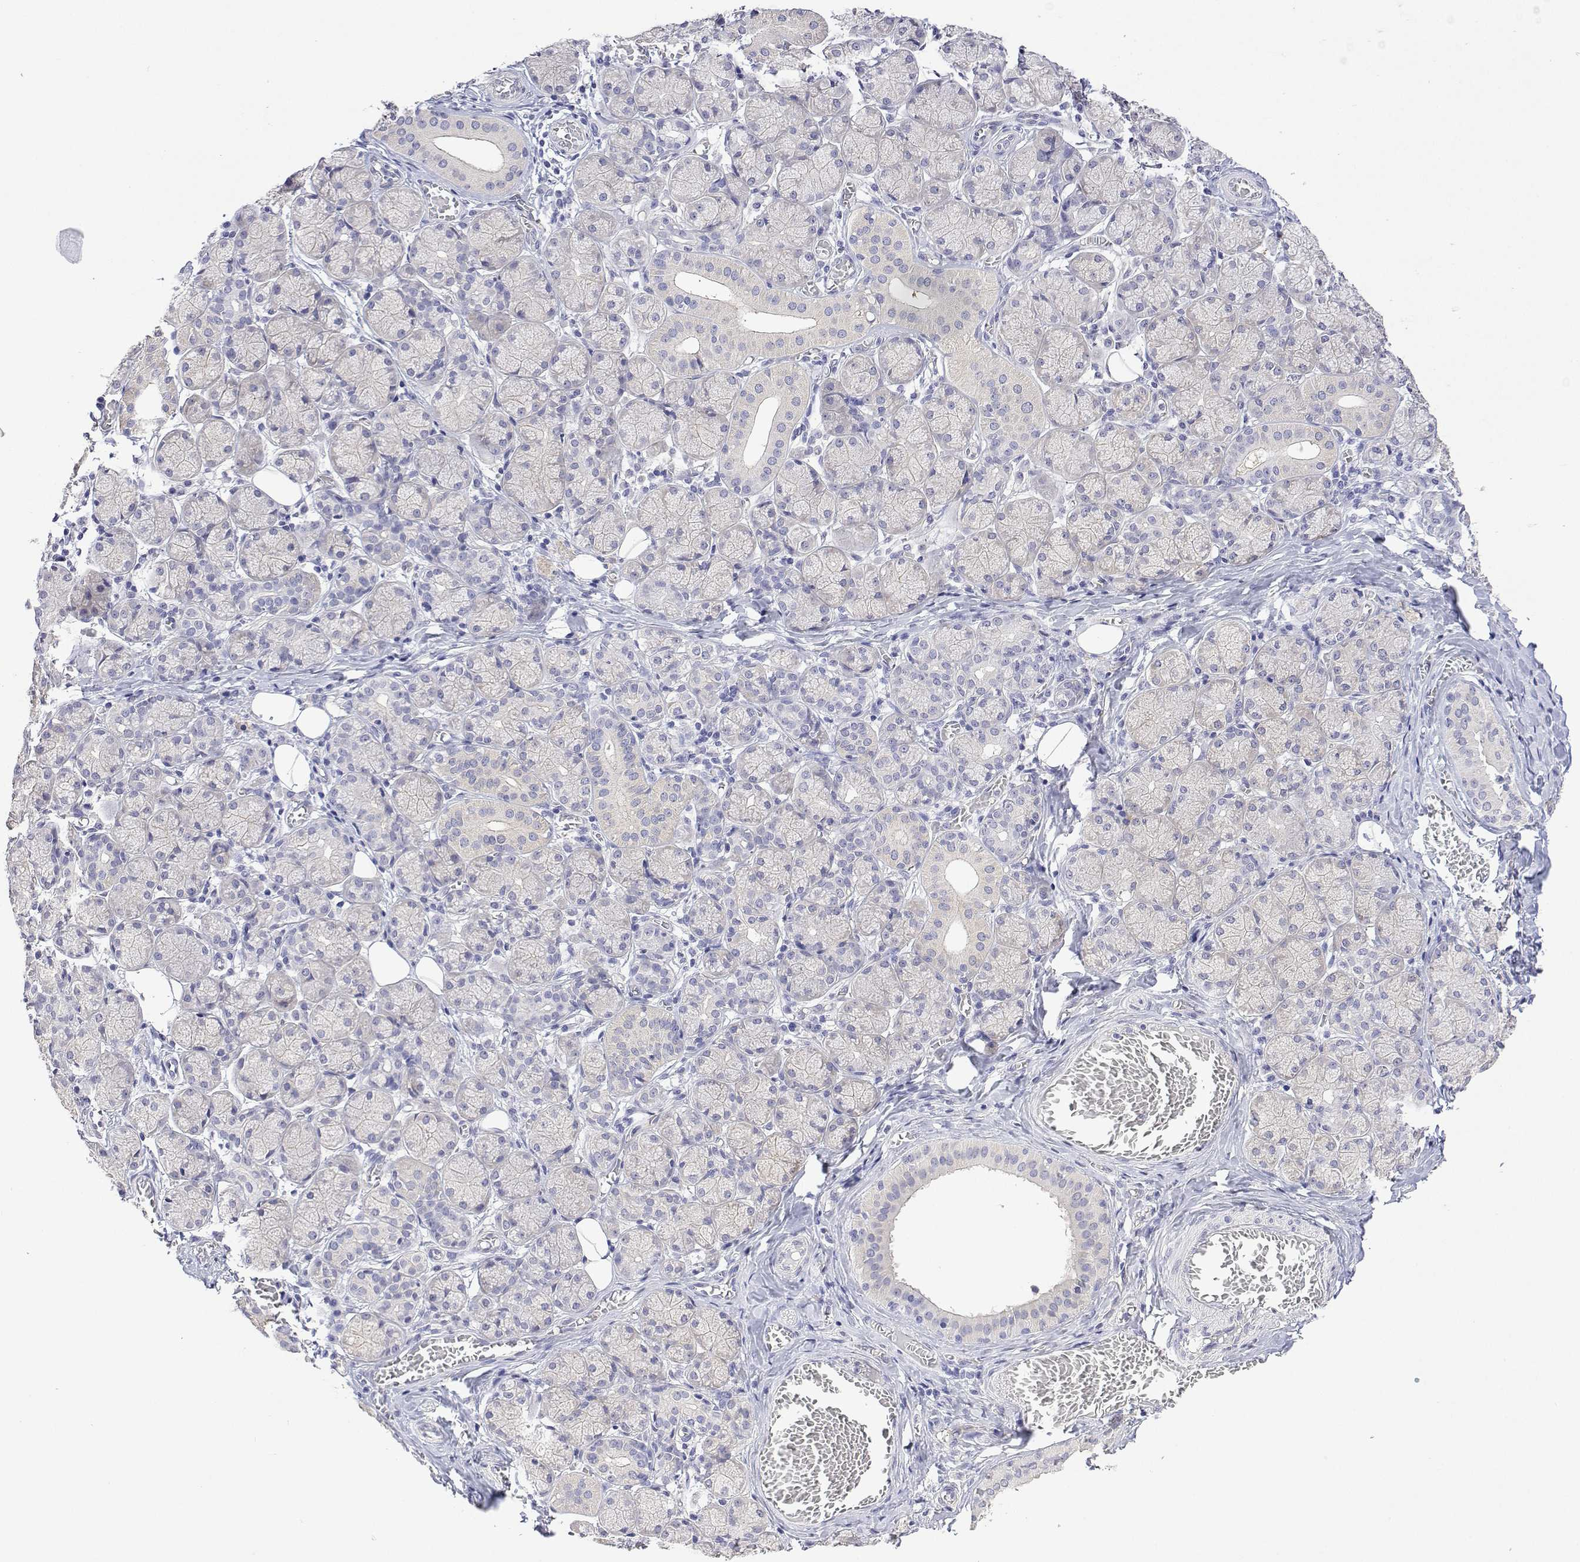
{"staining": {"intensity": "negative", "quantity": "none", "location": "none"}, "tissue": "salivary gland", "cell_type": "Glandular cells", "image_type": "normal", "snomed": [{"axis": "morphology", "description": "Normal tissue, NOS"}, {"axis": "topography", "description": "Salivary gland"}, {"axis": "topography", "description": "Peripheral nerve tissue"}], "caption": "IHC image of unremarkable salivary gland: human salivary gland stained with DAB exhibits no significant protein expression in glandular cells.", "gene": "PLCB1", "patient": {"sex": "female", "age": 24}}